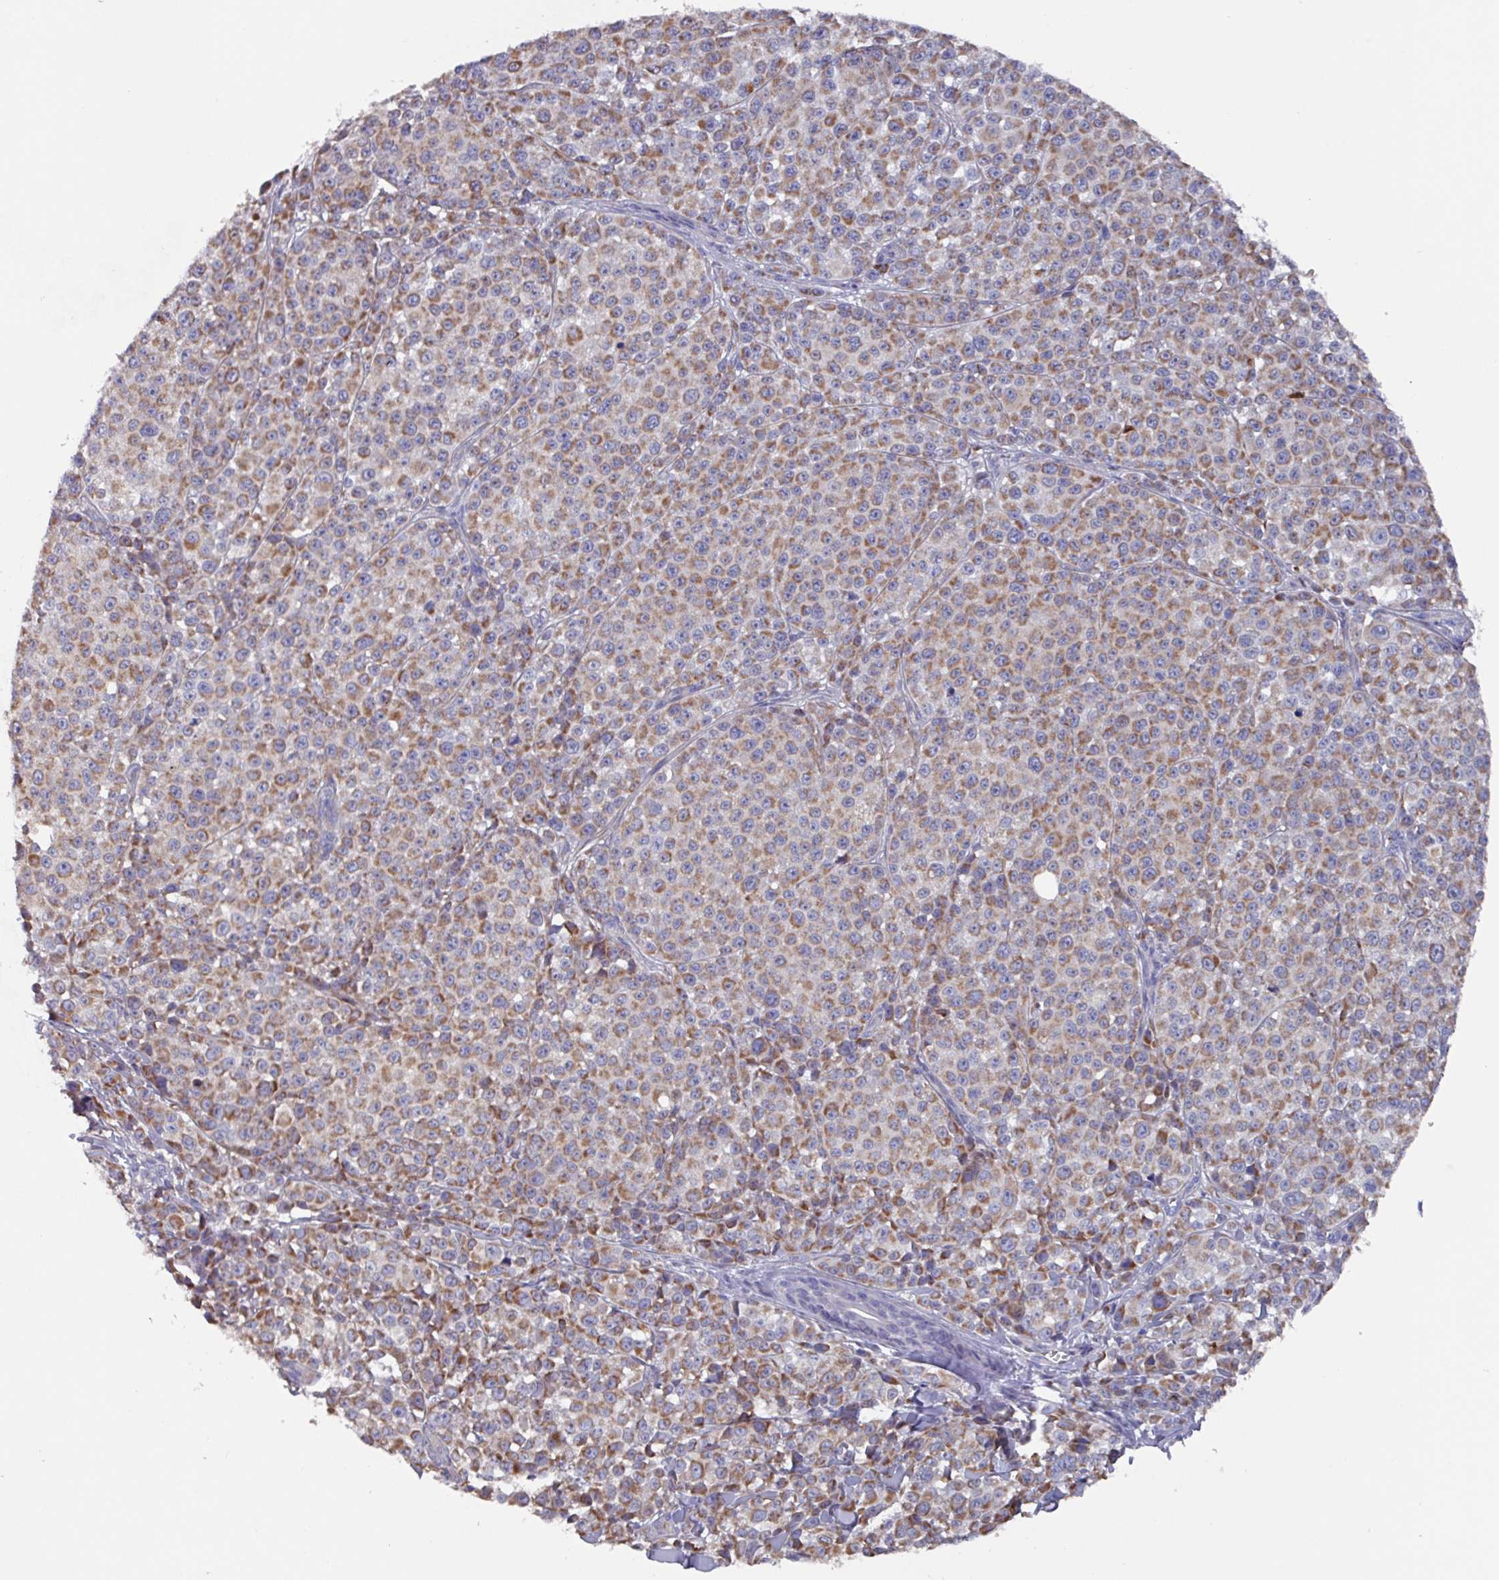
{"staining": {"intensity": "moderate", "quantity": ">75%", "location": "cytoplasmic/membranous"}, "tissue": "melanoma", "cell_type": "Tumor cells", "image_type": "cancer", "snomed": [{"axis": "morphology", "description": "Malignant melanoma, NOS"}, {"axis": "topography", "description": "Skin"}], "caption": "Melanoma tissue displays moderate cytoplasmic/membranous positivity in approximately >75% of tumor cells Immunohistochemistry stains the protein in brown and the nuclei are stained blue.", "gene": "UQCC2", "patient": {"sex": "female", "age": 35}}